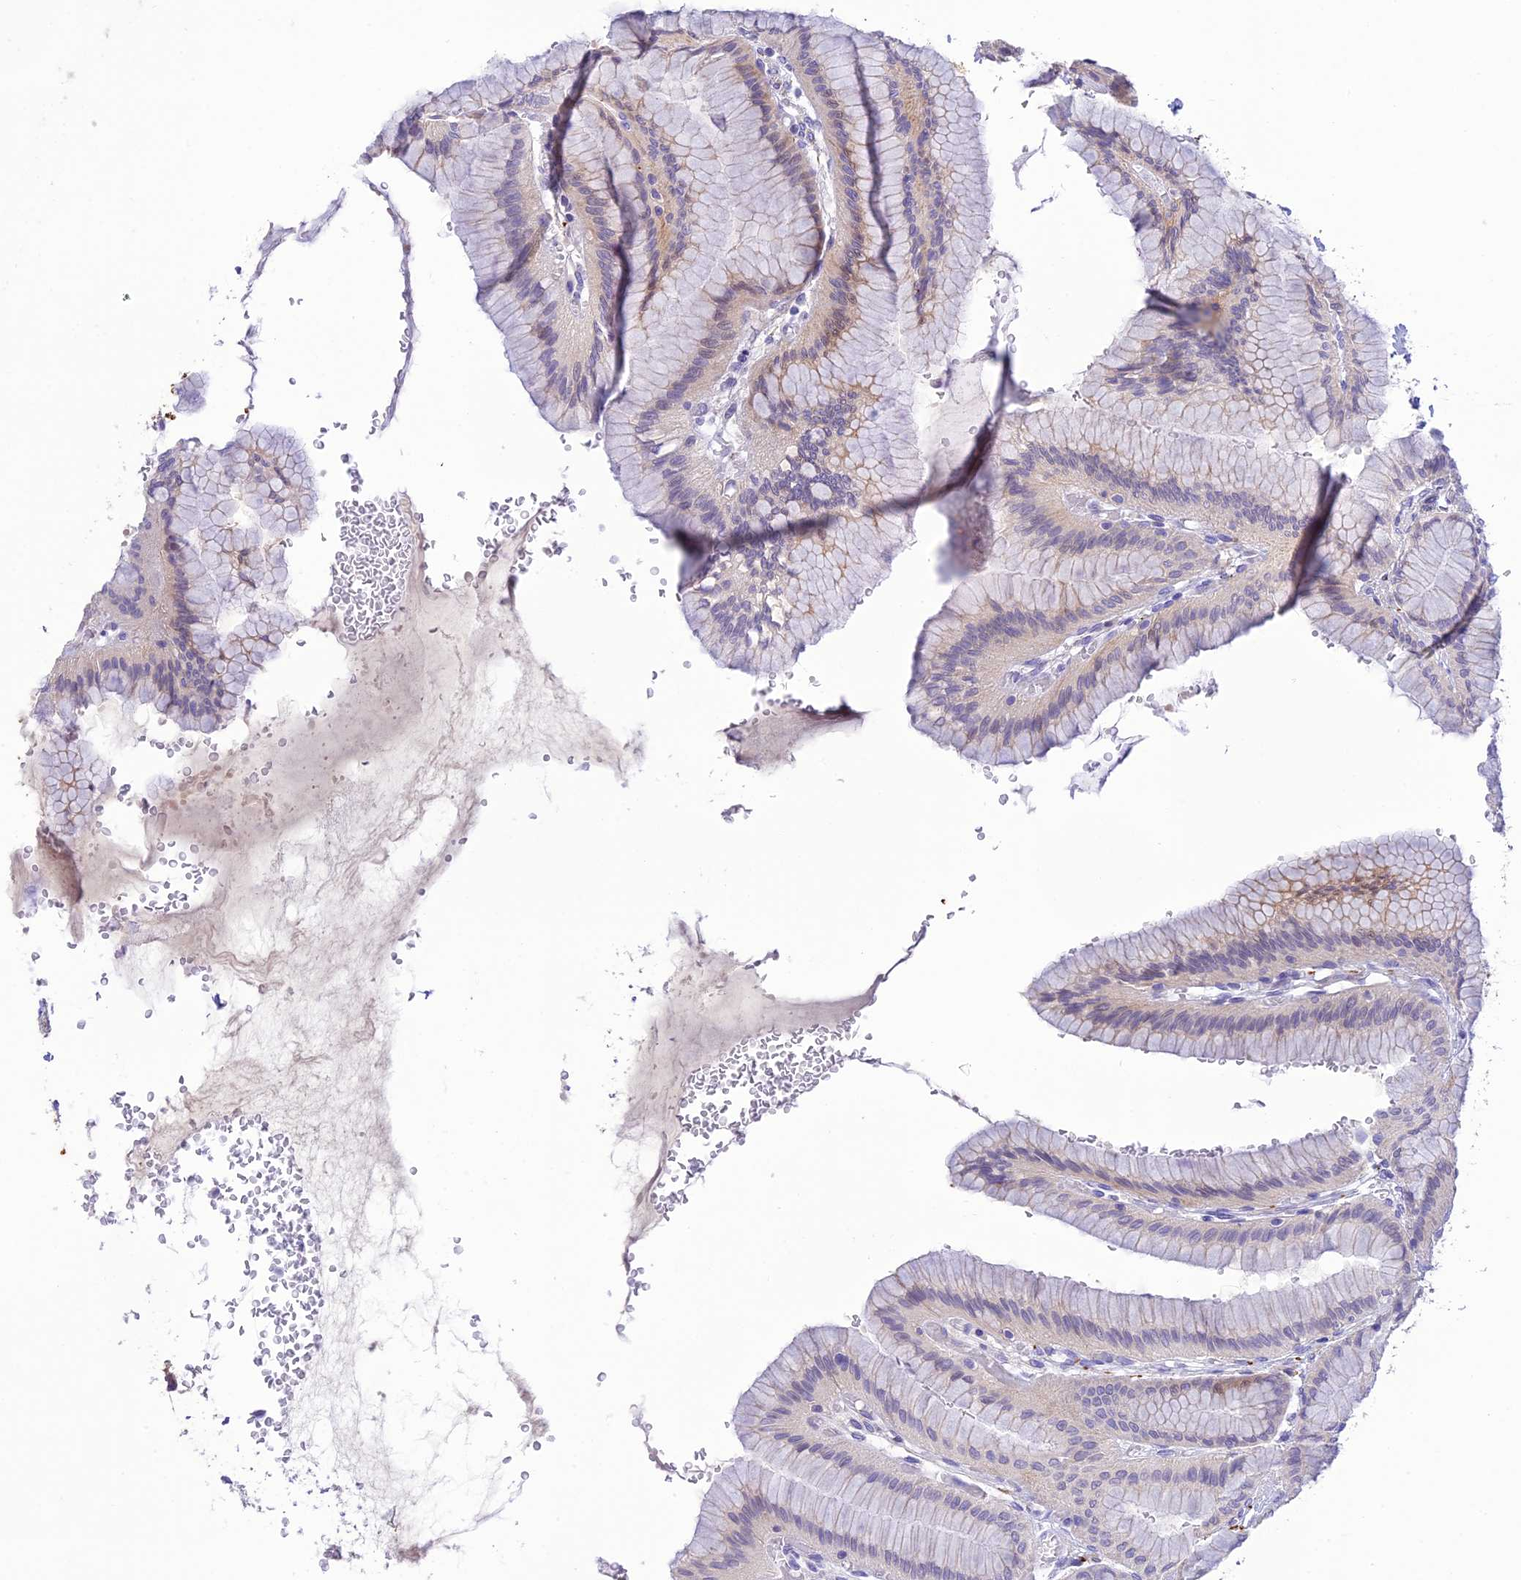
{"staining": {"intensity": "weak", "quantity": "<25%", "location": "cytoplasmic/membranous"}, "tissue": "stomach", "cell_type": "Glandular cells", "image_type": "normal", "snomed": [{"axis": "morphology", "description": "Normal tissue, NOS"}, {"axis": "morphology", "description": "Adenocarcinoma, NOS"}, {"axis": "morphology", "description": "Adenocarcinoma, High grade"}, {"axis": "topography", "description": "Stomach, upper"}, {"axis": "topography", "description": "Stomach"}], "caption": "Micrograph shows no significant protein expression in glandular cells of unremarkable stomach. Brightfield microscopy of immunohistochemistry (IHC) stained with DAB (3,3'-diaminobenzidine) (brown) and hematoxylin (blue), captured at high magnification.", "gene": "XPO7", "patient": {"sex": "female", "age": 65}}